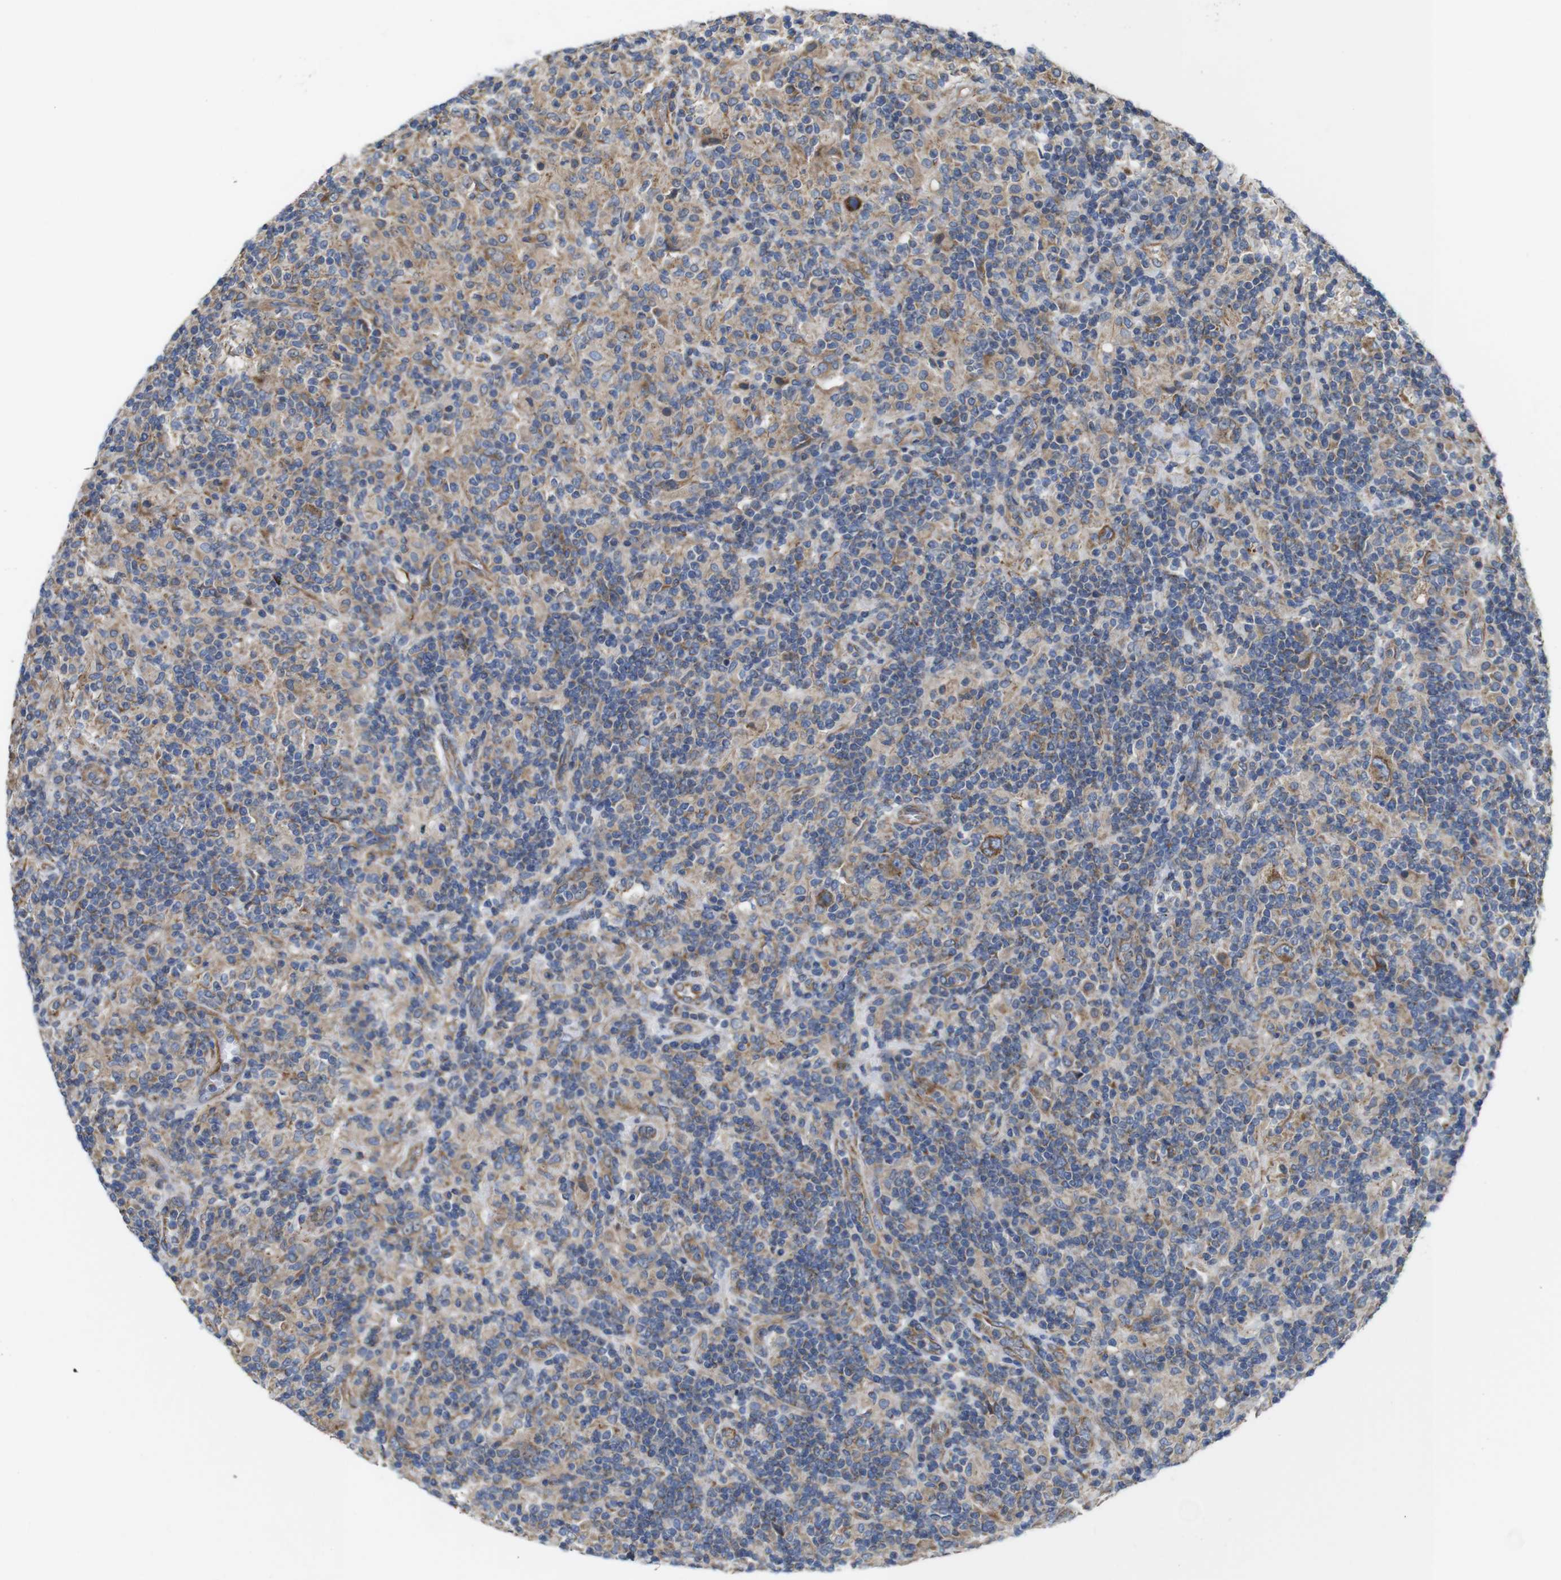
{"staining": {"intensity": "moderate", "quantity": ">75%", "location": "cytoplasmic/membranous"}, "tissue": "lymphoma", "cell_type": "Tumor cells", "image_type": "cancer", "snomed": [{"axis": "morphology", "description": "Hodgkin's disease, NOS"}, {"axis": "topography", "description": "Lymph node"}], "caption": "Tumor cells exhibit medium levels of moderate cytoplasmic/membranous expression in approximately >75% of cells in Hodgkin's disease.", "gene": "POMK", "patient": {"sex": "male", "age": 70}}